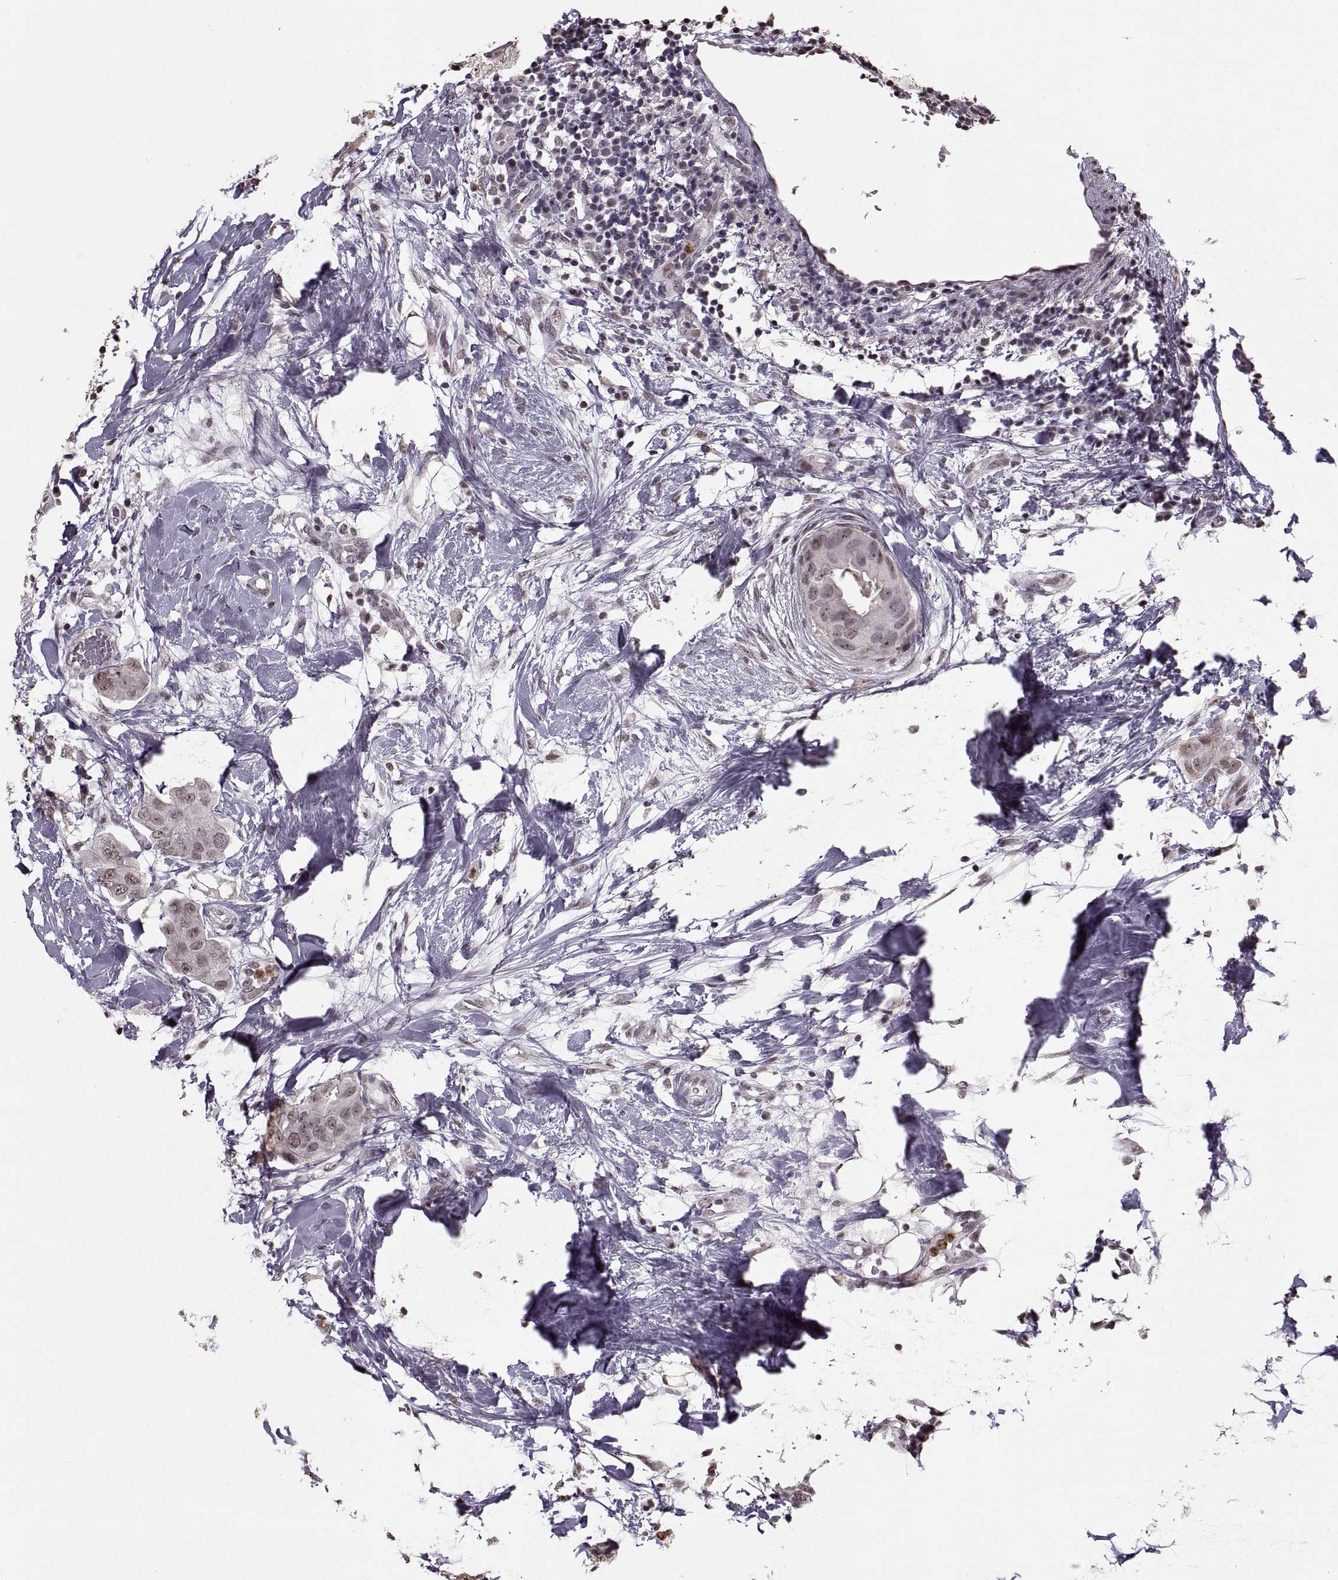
{"staining": {"intensity": "negative", "quantity": "none", "location": "none"}, "tissue": "breast cancer", "cell_type": "Tumor cells", "image_type": "cancer", "snomed": [{"axis": "morphology", "description": "Normal tissue, NOS"}, {"axis": "morphology", "description": "Duct carcinoma"}, {"axis": "topography", "description": "Breast"}], "caption": "Breast infiltrating ductal carcinoma was stained to show a protein in brown. There is no significant positivity in tumor cells.", "gene": "PALS1", "patient": {"sex": "female", "age": 40}}